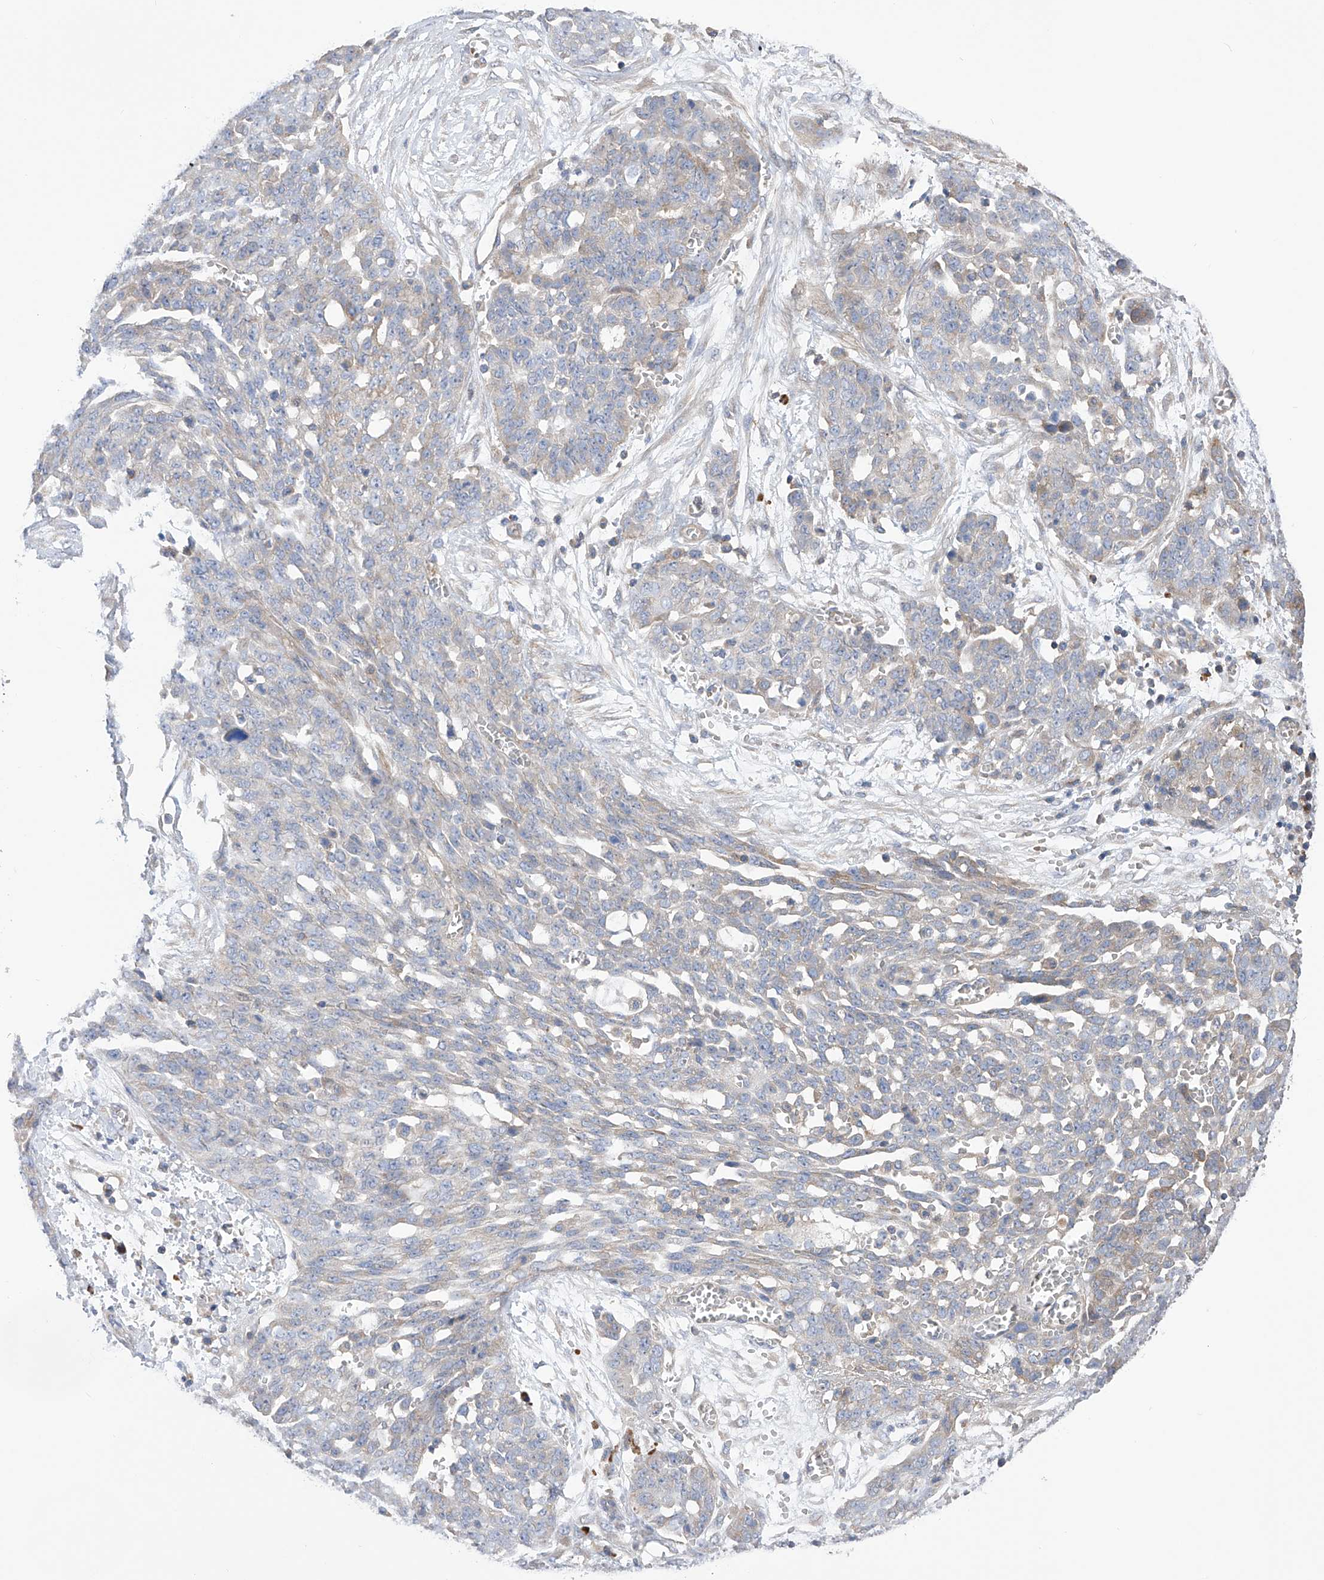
{"staining": {"intensity": "negative", "quantity": "none", "location": "none"}, "tissue": "ovarian cancer", "cell_type": "Tumor cells", "image_type": "cancer", "snomed": [{"axis": "morphology", "description": "Cystadenocarcinoma, serous, NOS"}, {"axis": "topography", "description": "Soft tissue"}, {"axis": "topography", "description": "Ovary"}], "caption": "DAB (3,3'-diaminobenzidine) immunohistochemical staining of ovarian cancer displays no significant positivity in tumor cells.", "gene": "NFATC4", "patient": {"sex": "female", "age": 57}}